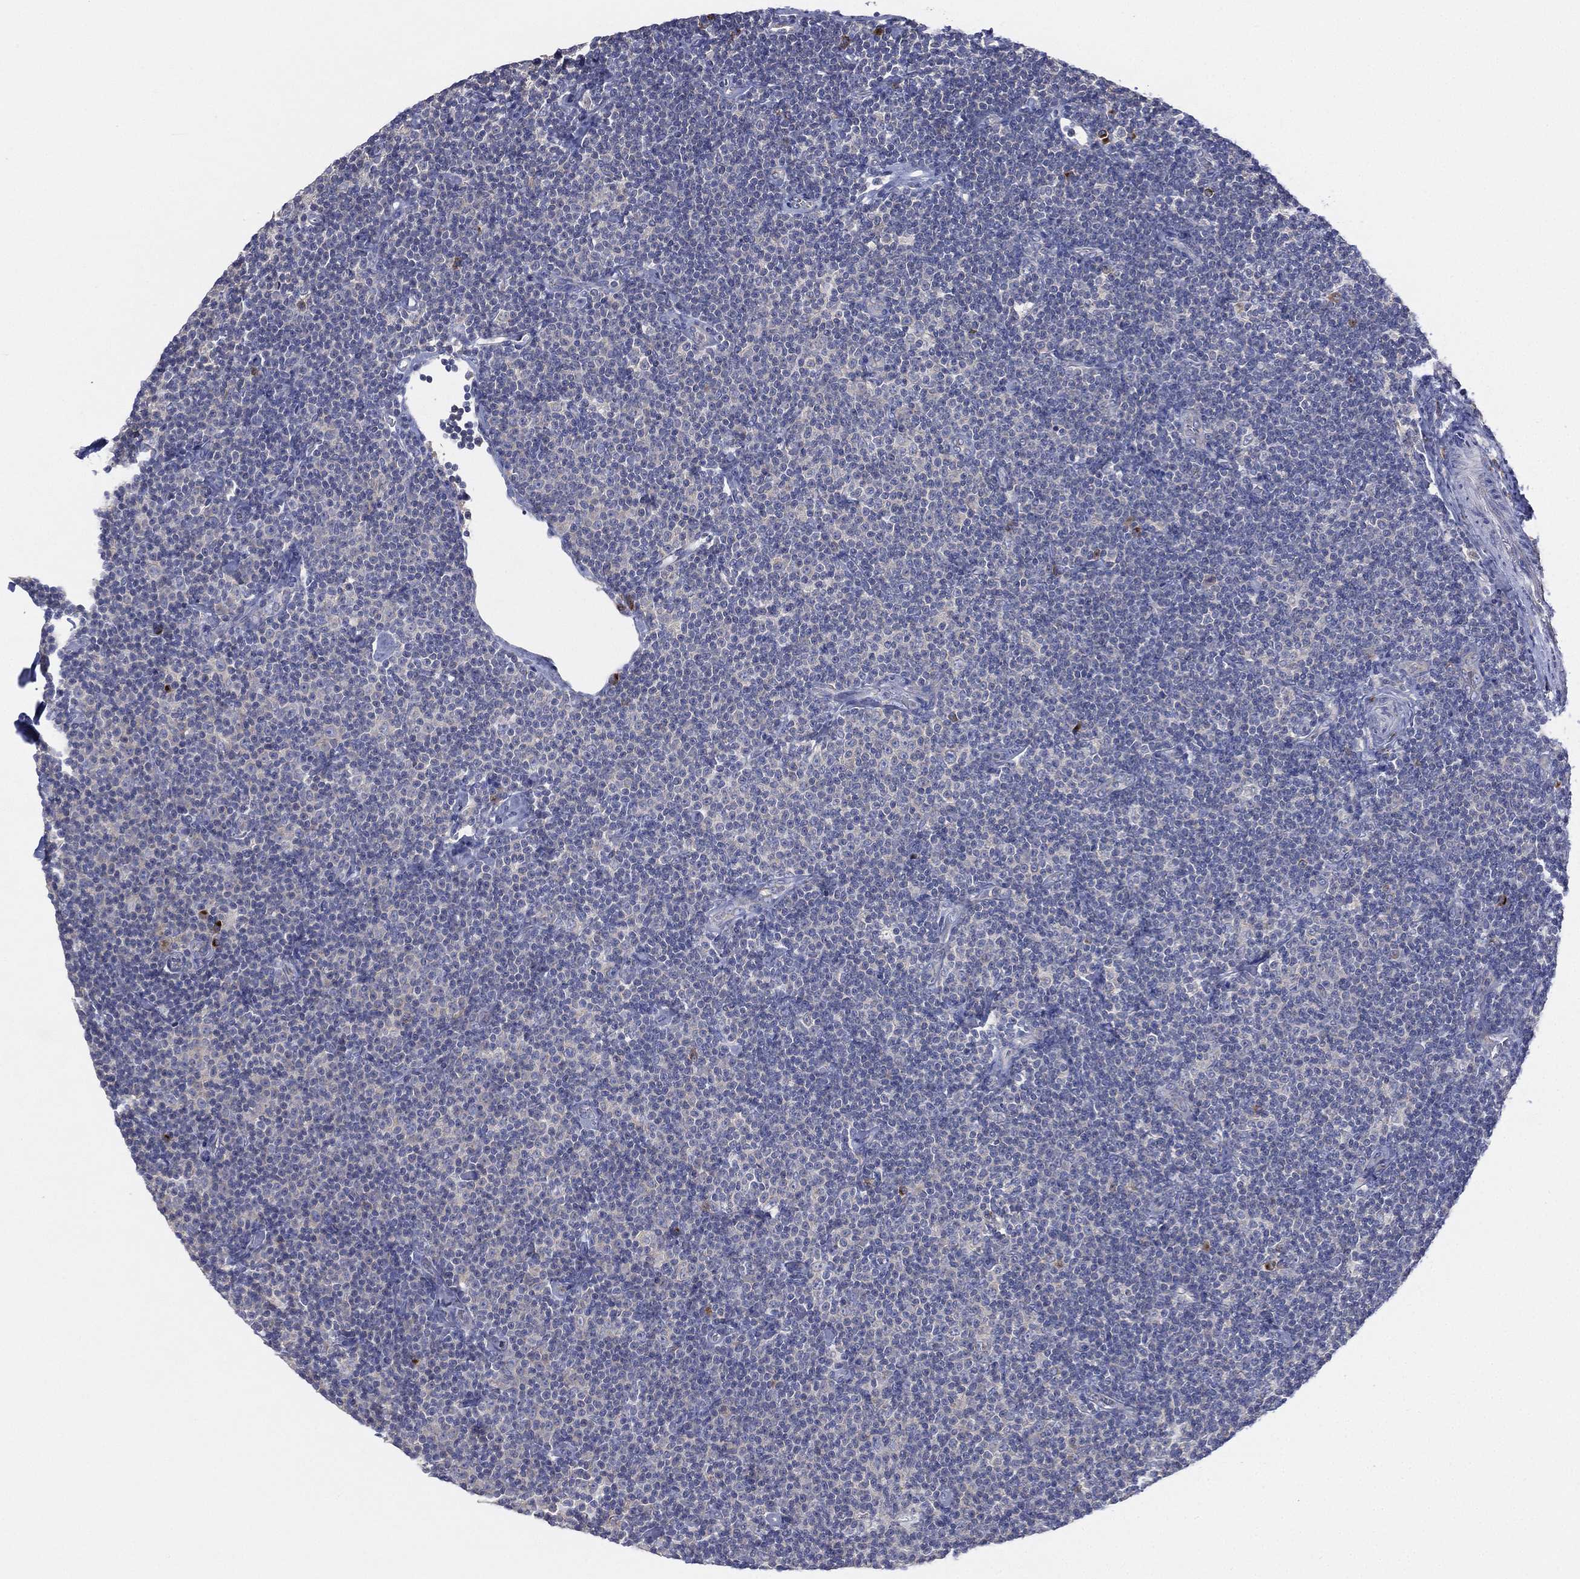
{"staining": {"intensity": "negative", "quantity": "none", "location": "none"}, "tissue": "lymphoma", "cell_type": "Tumor cells", "image_type": "cancer", "snomed": [{"axis": "morphology", "description": "Malignant lymphoma, non-Hodgkin's type, Low grade"}, {"axis": "topography", "description": "Lymph node"}], "caption": "An image of human lymphoma is negative for staining in tumor cells. (DAB immunohistochemistry (IHC) with hematoxylin counter stain).", "gene": "ATP8A2", "patient": {"sex": "male", "age": 81}}